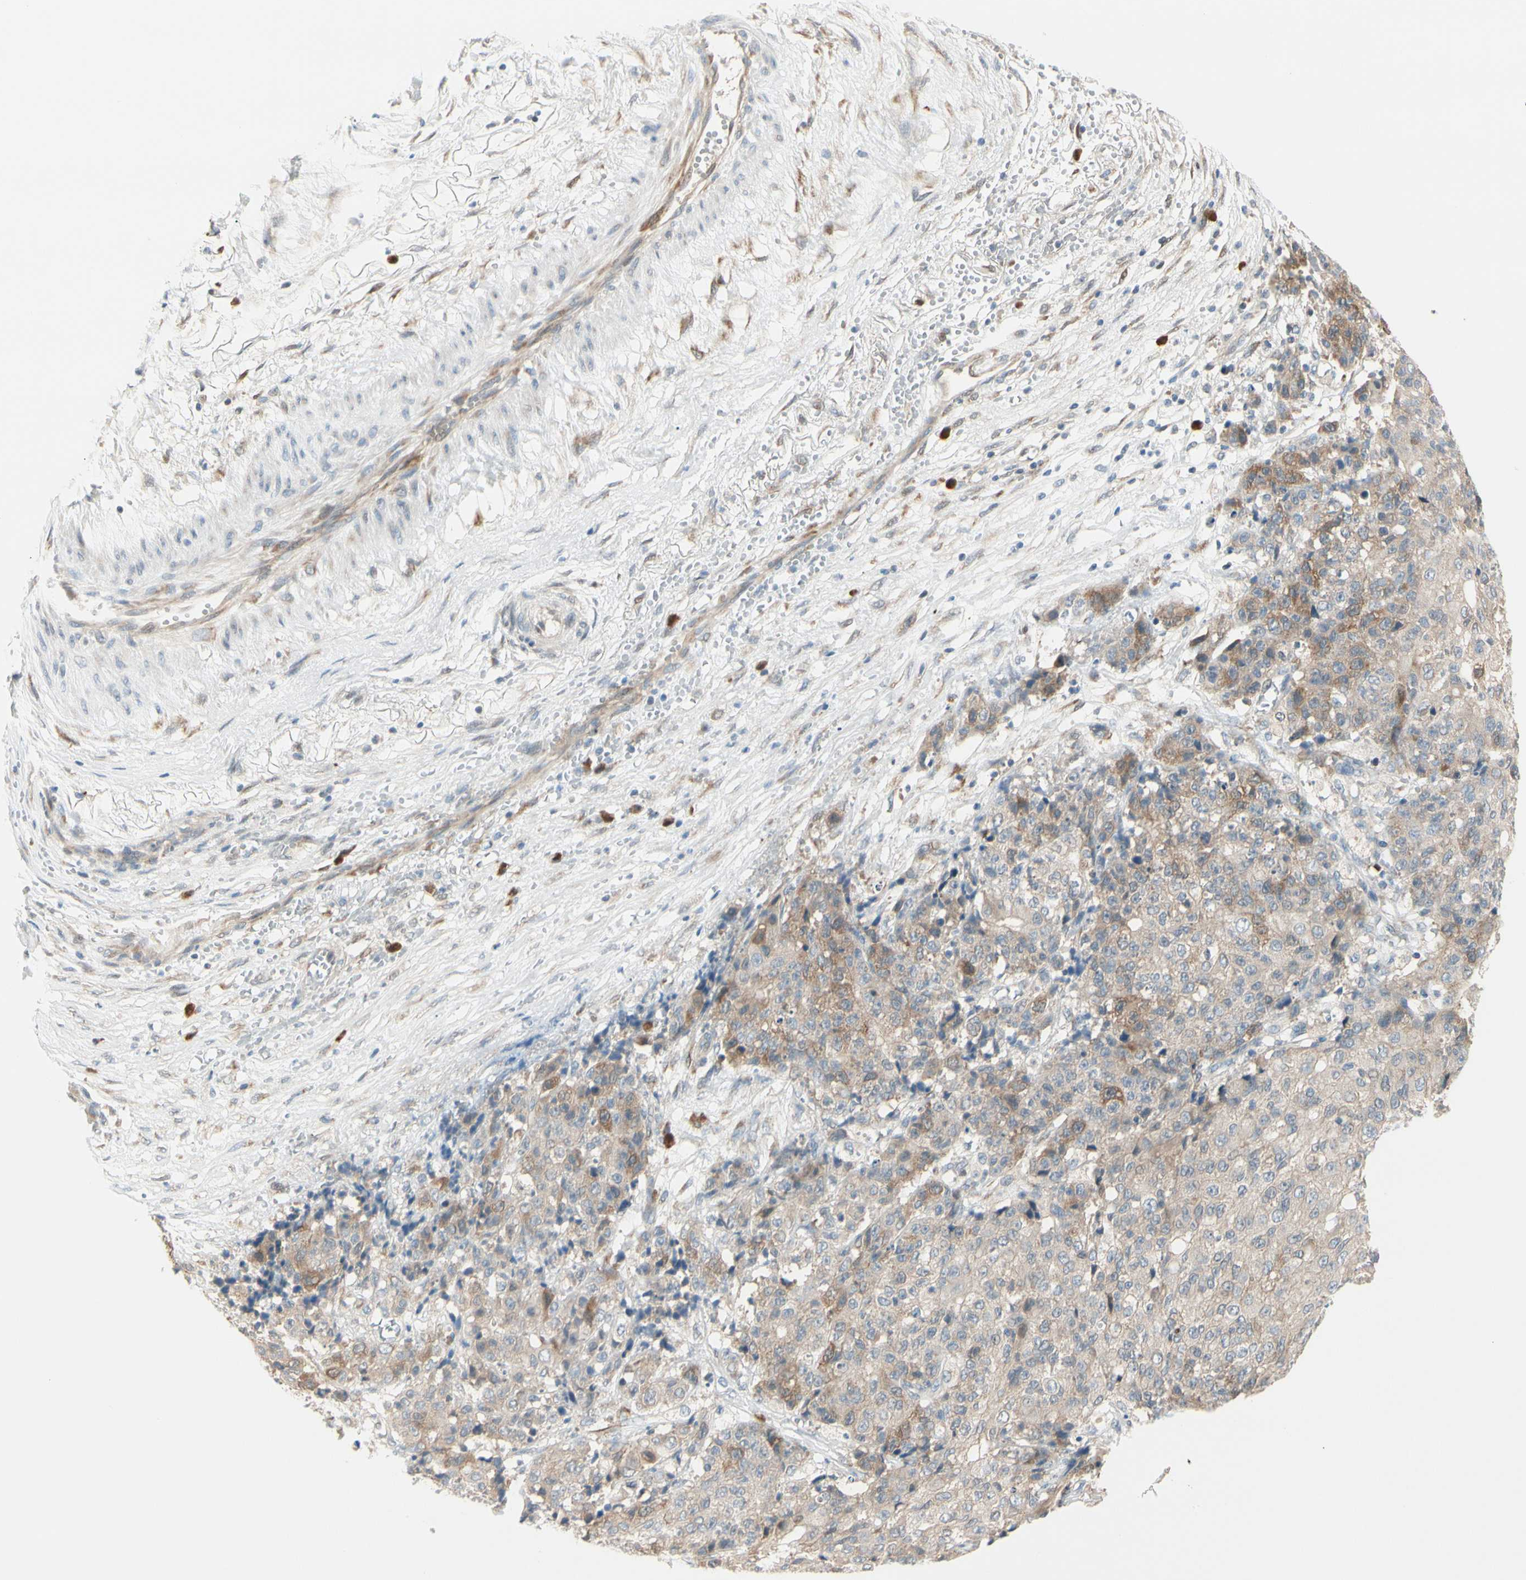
{"staining": {"intensity": "weak", "quantity": ">75%", "location": "cytoplasmic/membranous"}, "tissue": "ovarian cancer", "cell_type": "Tumor cells", "image_type": "cancer", "snomed": [{"axis": "morphology", "description": "Carcinoma, endometroid"}, {"axis": "topography", "description": "Ovary"}], "caption": "Ovarian cancer (endometroid carcinoma) tissue shows weak cytoplasmic/membranous positivity in approximately >75% of tumor cells, visualized by immunohistochemistry.", "gene": "PTTG1", "patient": {"sex": "female", "age": 42}}